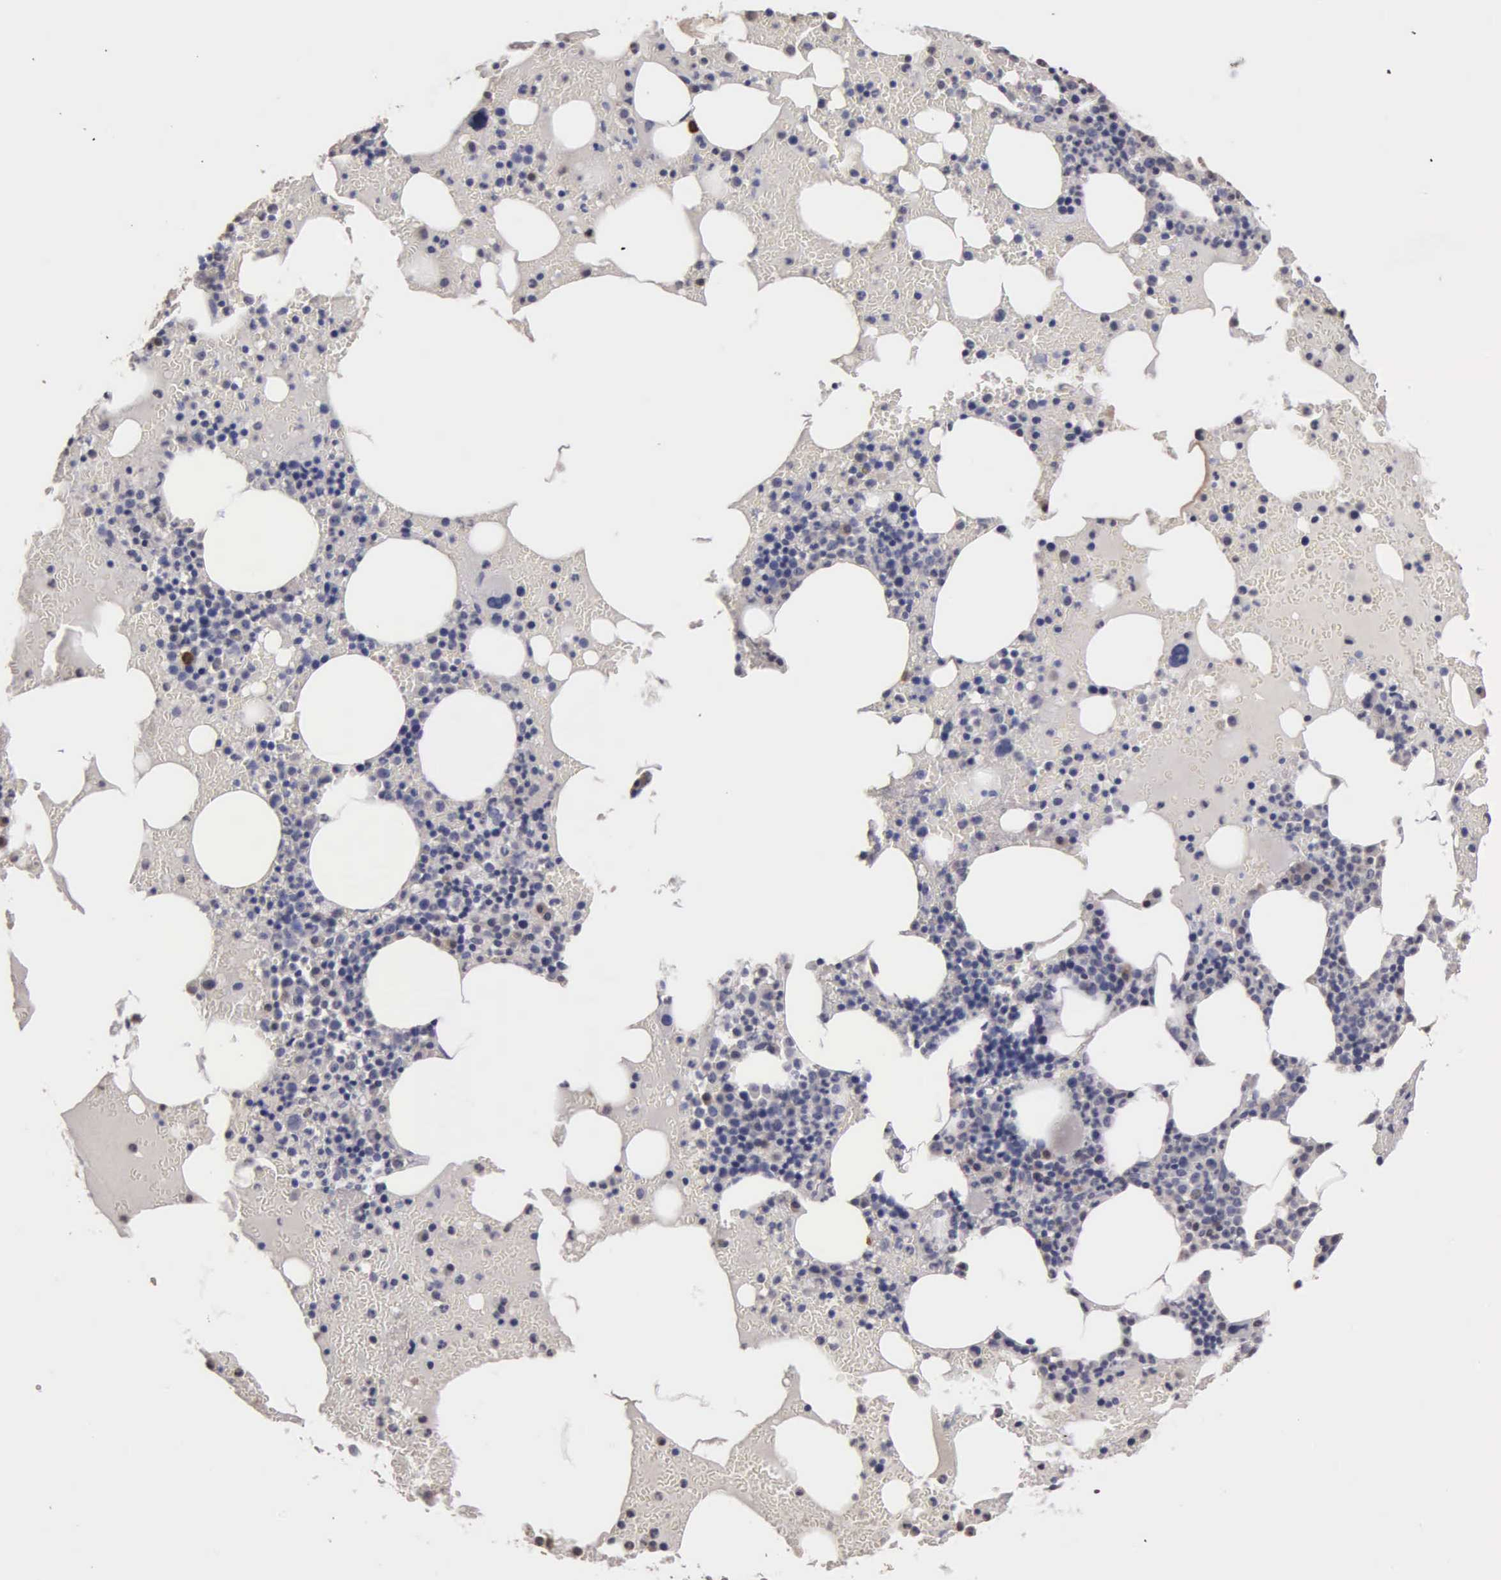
{"staining": {"intensity": "negative", "quantity": "none", "location": "none"}, "tissue": "bone marrow", "cell_type": "Hematopoietic cells", "image_type": "normal", "snomed": [{"axis": "morphology", "description": "Normal tissue, NOS"}, {"axis": "topography", "description": "Bone marrow"}], "caption": "There is no significant positivity in hematopoietic cells of bone marrow. (Immunohistochemistry (ihc), brightfield microscopy, high magnification).", "gene": "ENO3", "patient": {"sex": "female", "age": 72}}